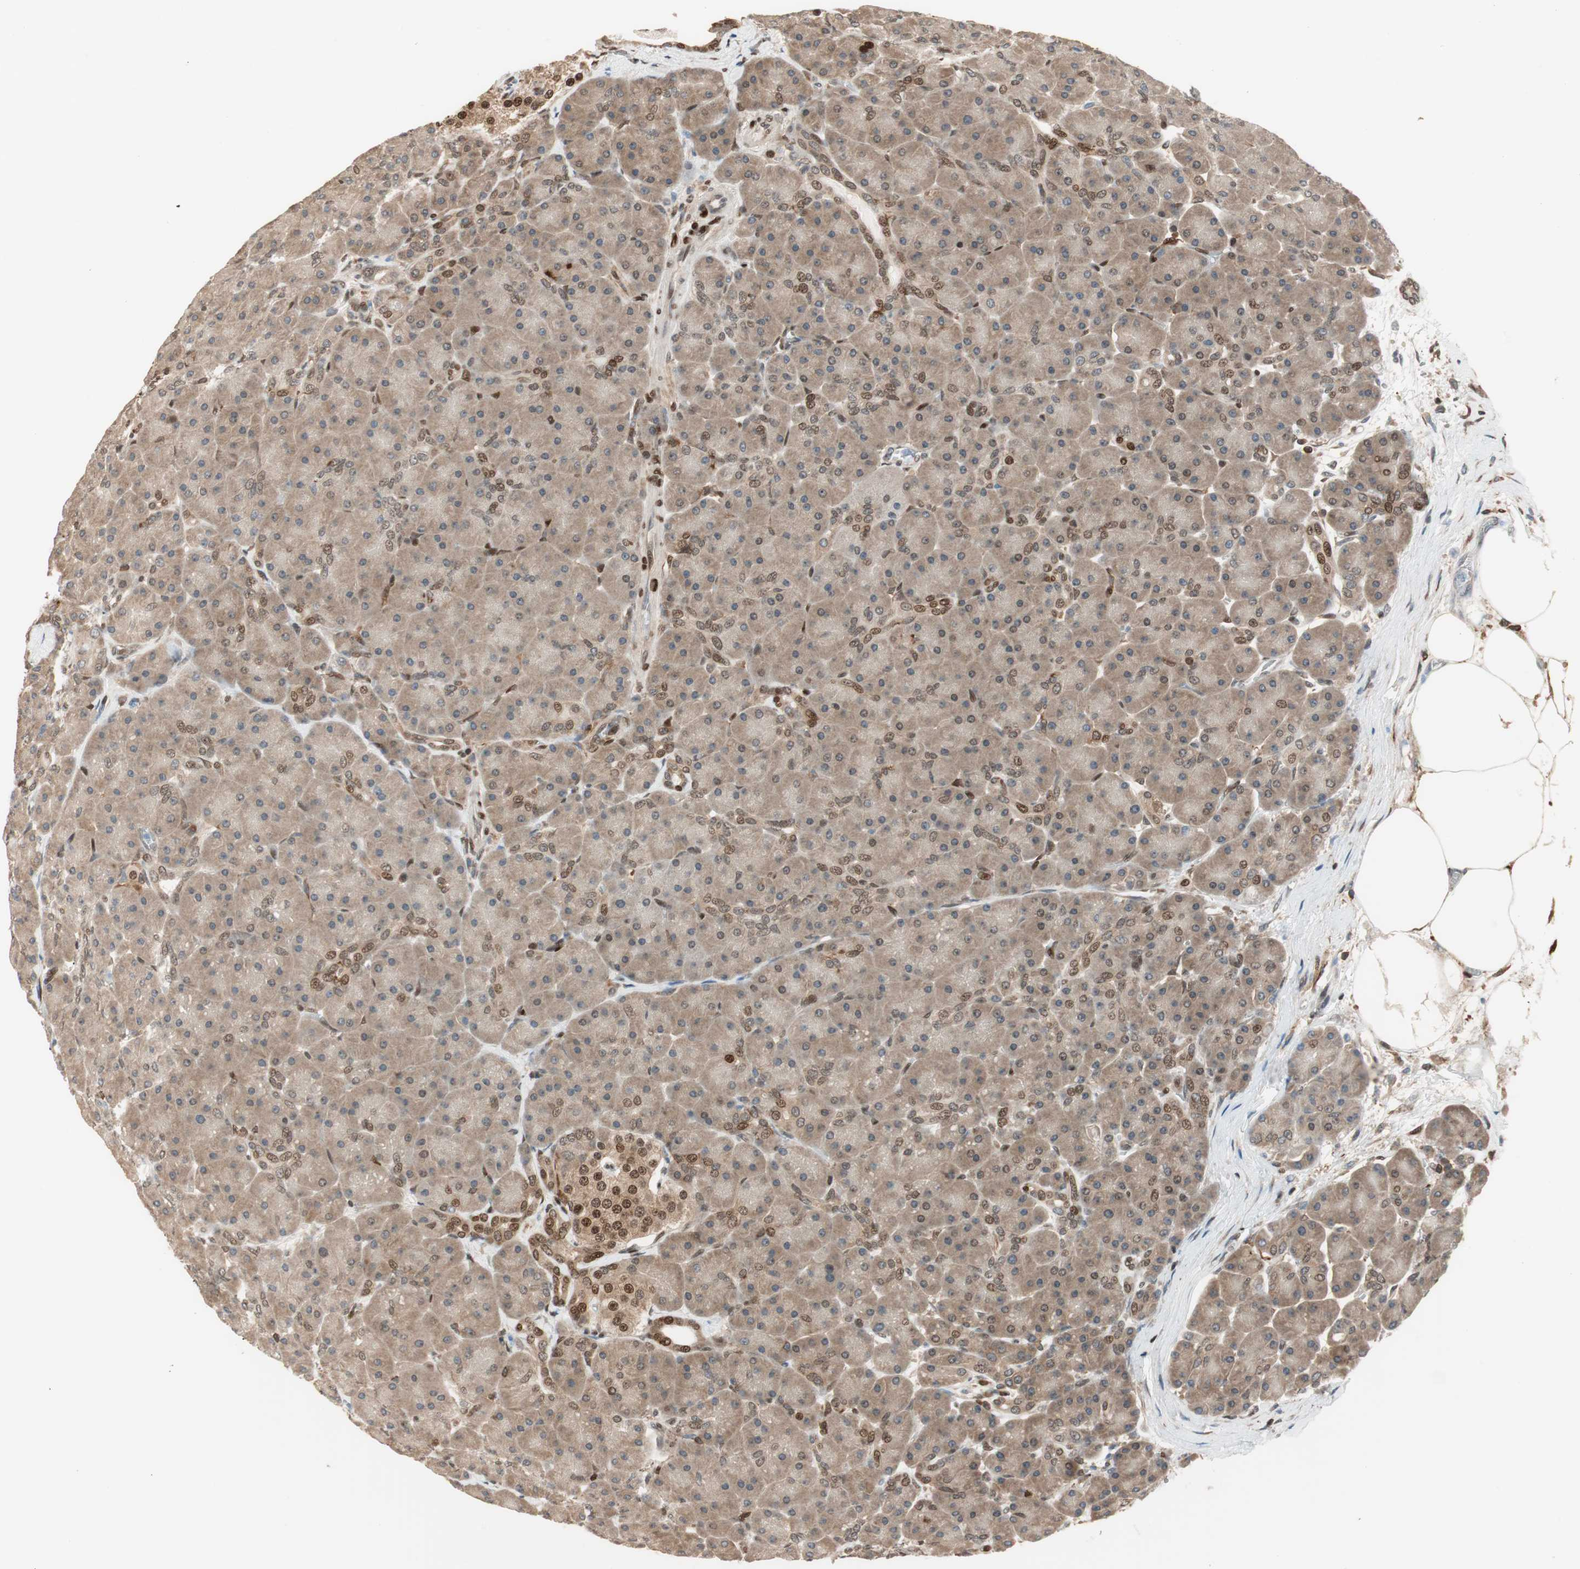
{"staining": {"intensity": "moderate", "quantity": ">75%", "location": "cytoplasmic/membranous,nuclear"}, "tissue": "pancreas", "cell_type": "Exocrine glandular cells", "image_type": "normal", "snomed": [{"axis": "morphology", "description": "Normal tissue, NOS"}, {"axis": "topography", "description": "Pancreas"}], "caption": "This histopathology image demonstrates immunohistochemistry staining of benign human pancreas, with medium moderate cytoplasmic/membranous,nuclear positivity in approximately >75% of exocrine glandular cells.", "gene": "BIN1", "patient": {"sex": "male", "age": 66}}